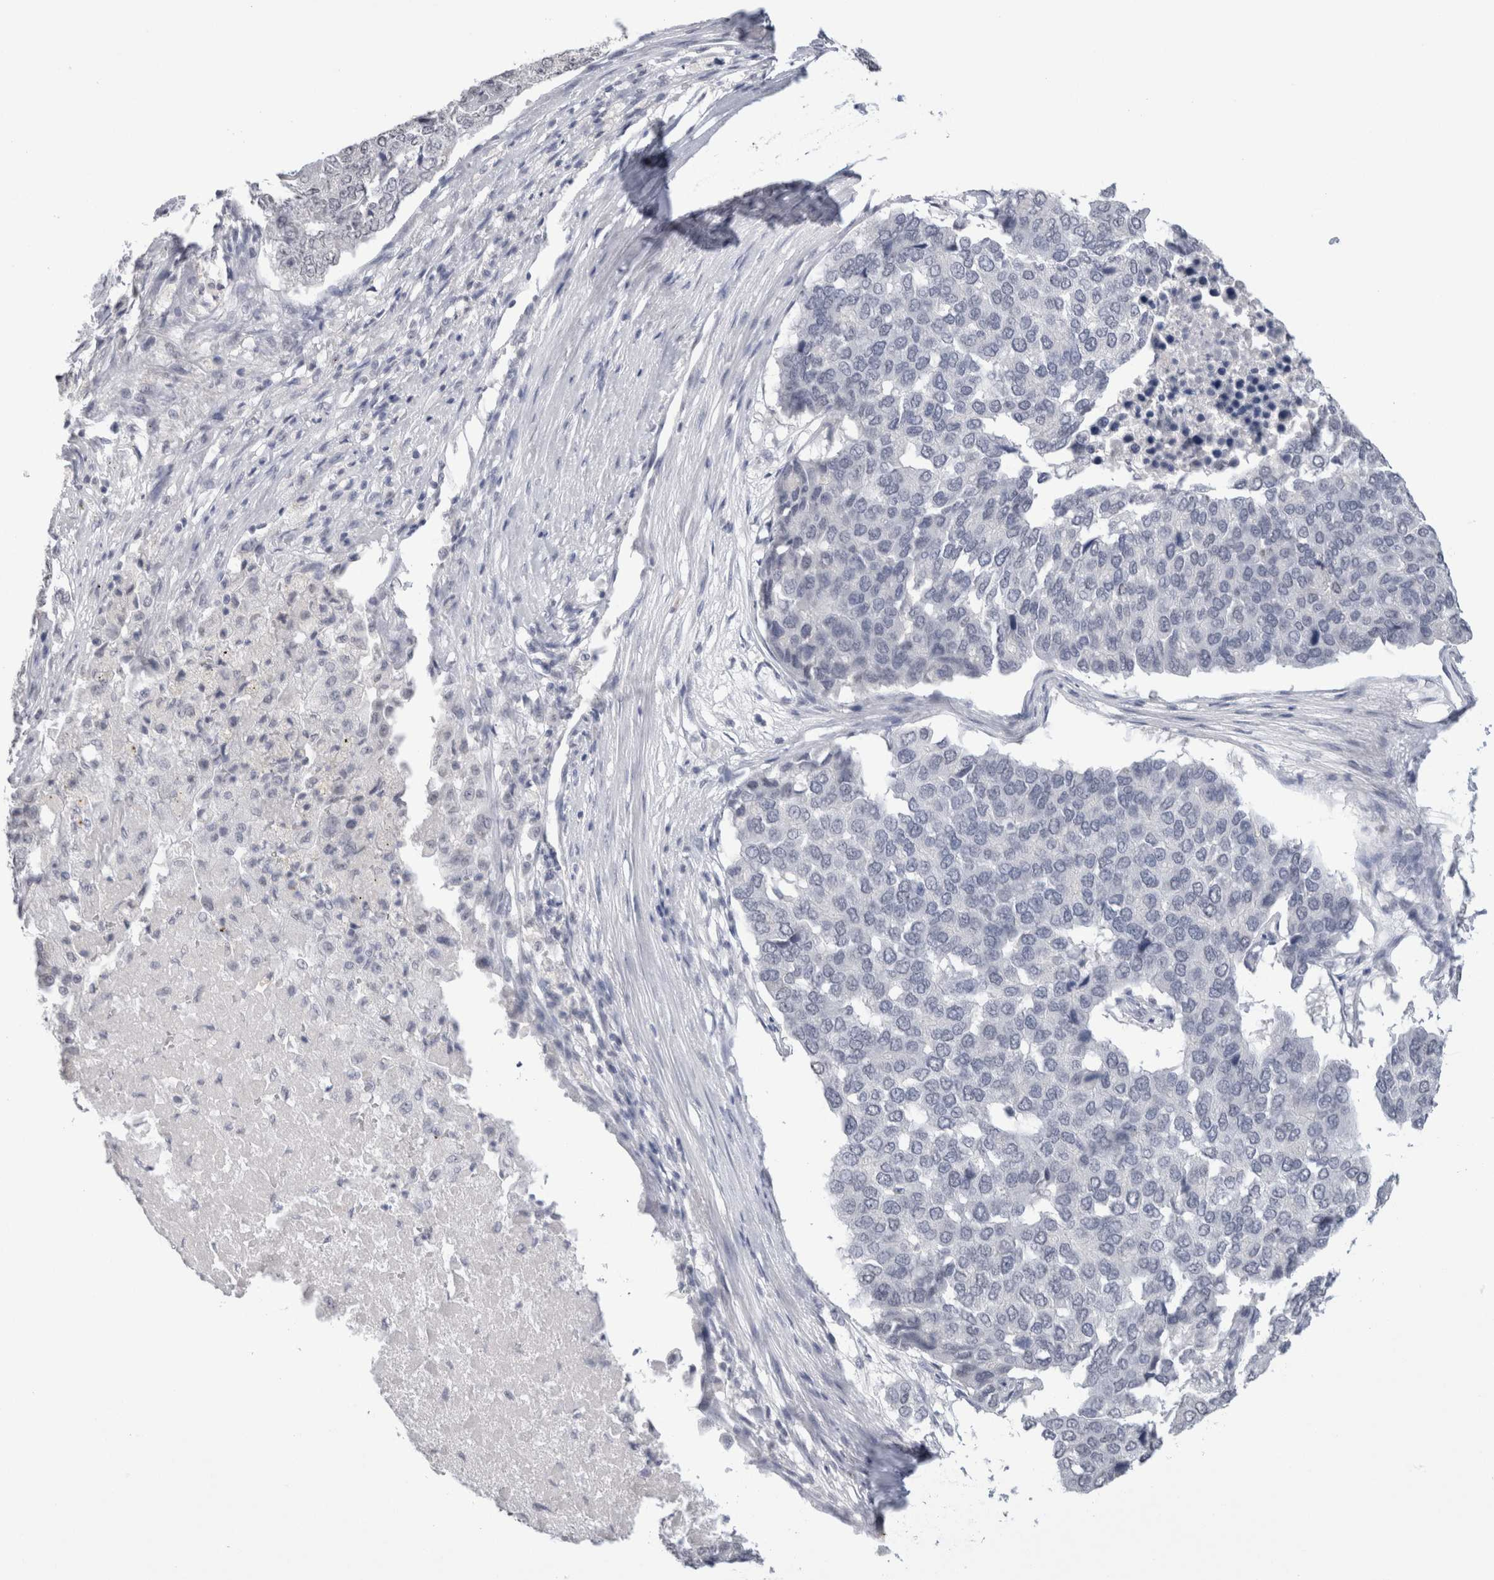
{"staining": {"intensity": "negative", "quantity": "none", "location": "none"}, "tissue": "pancreatic cancer", "cell_type": "Tumor cells", "image_type": "cancer", "snomed": [{"axis": "morphology", "description": "Adenocarcinoma, NOS"}, {"axis": "topography", "description": "Pancreas"}], "caption": "Tumor cells are negative for protein expression in human pancreatic cancer.", "gene": "CADM3", "patient": {"sex": "male", "age": 50}}